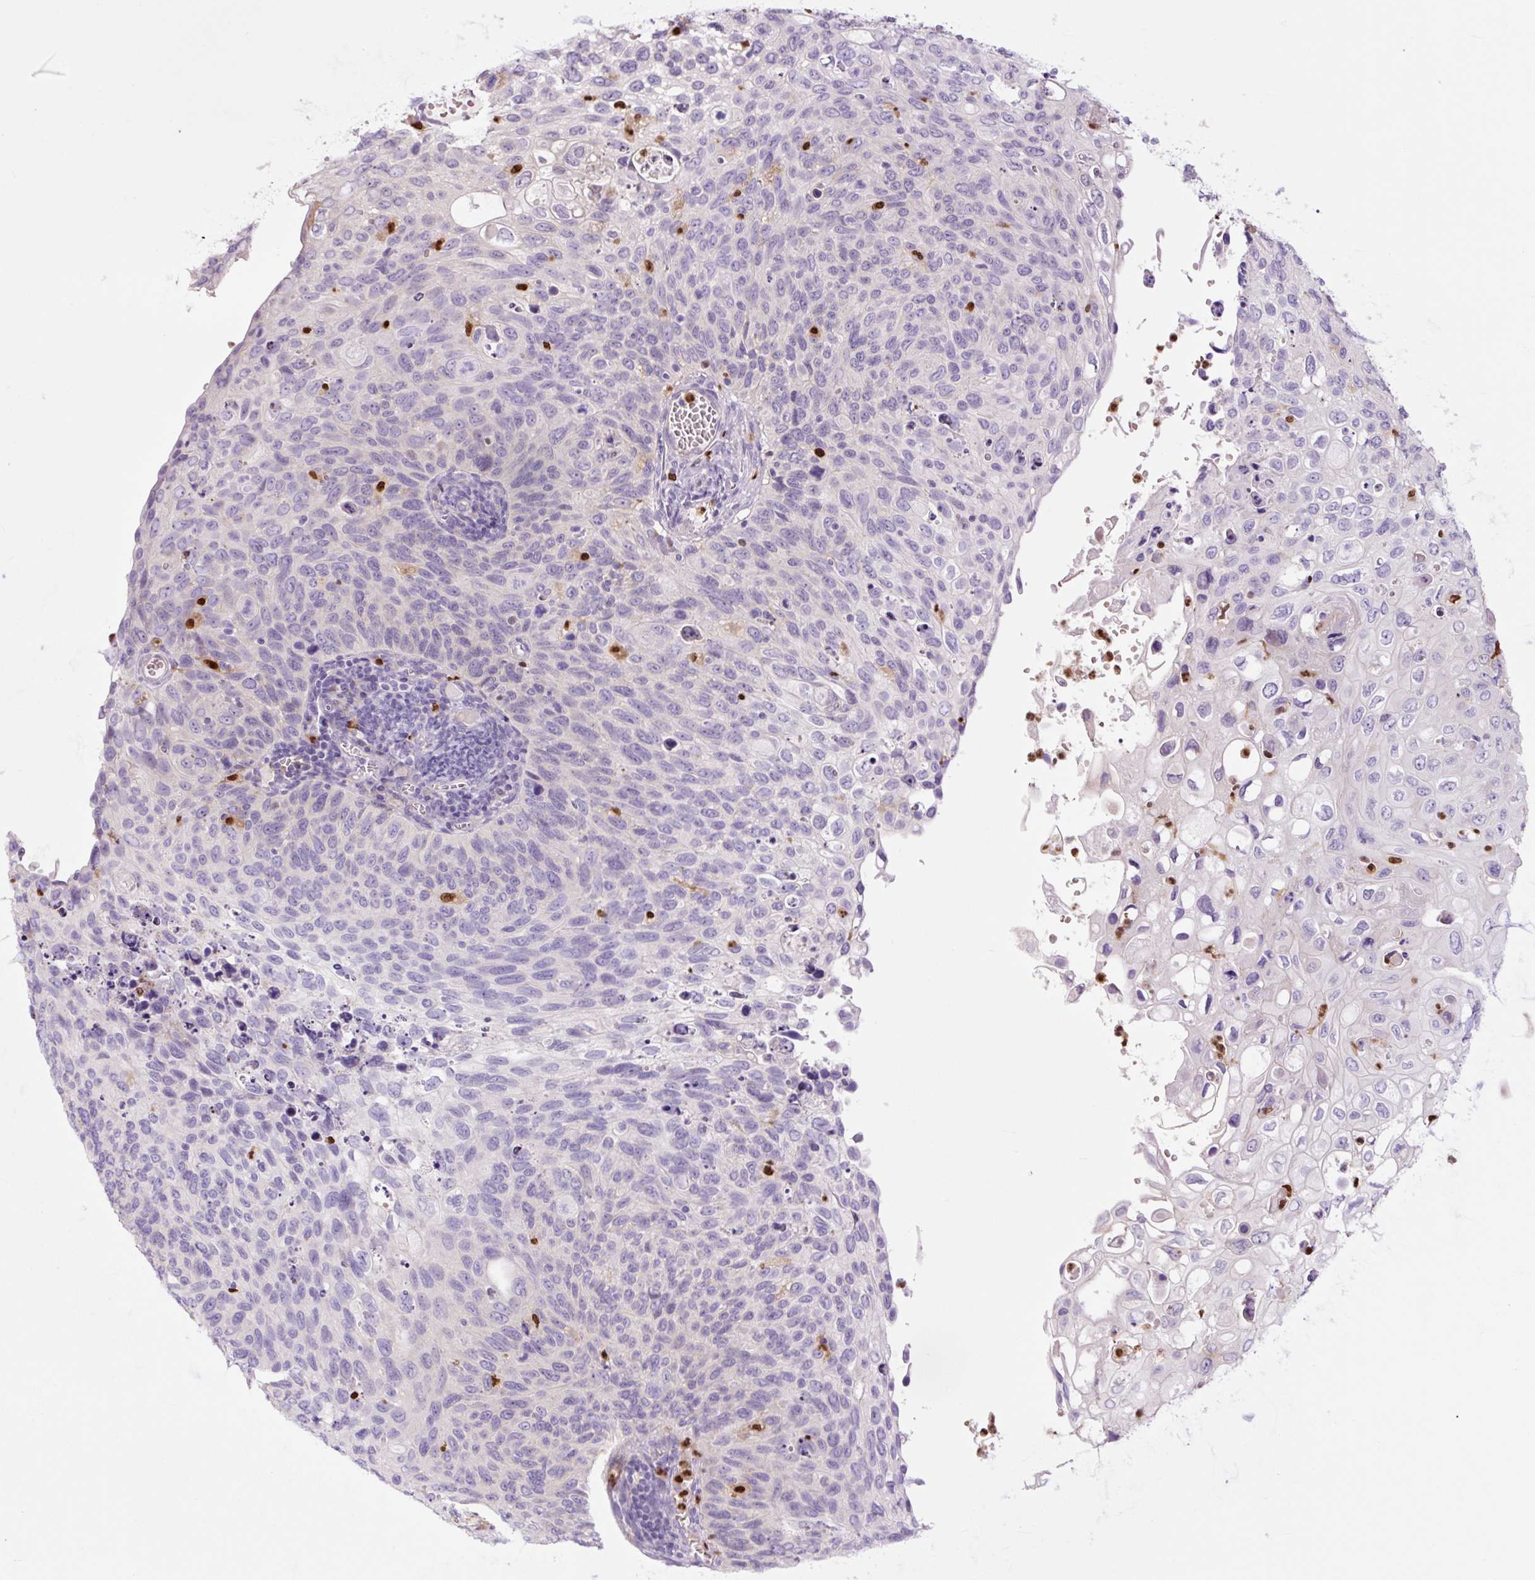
{"staining": {"intensity": "negative", "quantity": "none", "location": "none"}, "tissue": "cervical cancer", "cell_type": "Tumor cells", "image_type": "cancer", "snomed": [{"axis": "morphology", "description": "Squamous cell carcinoma, NOS"}, {"axis": "topography", "description": "Cervix"}], "caption": "High magnification brightfield microscopy of cervical squamous cell carcinoma stained with DAB (brown) and counterstained with hematoxylin (blue): tumor cells show no significant staining.", "gene": "SPI1", "patient": {"sex": "female", "age": 70}}